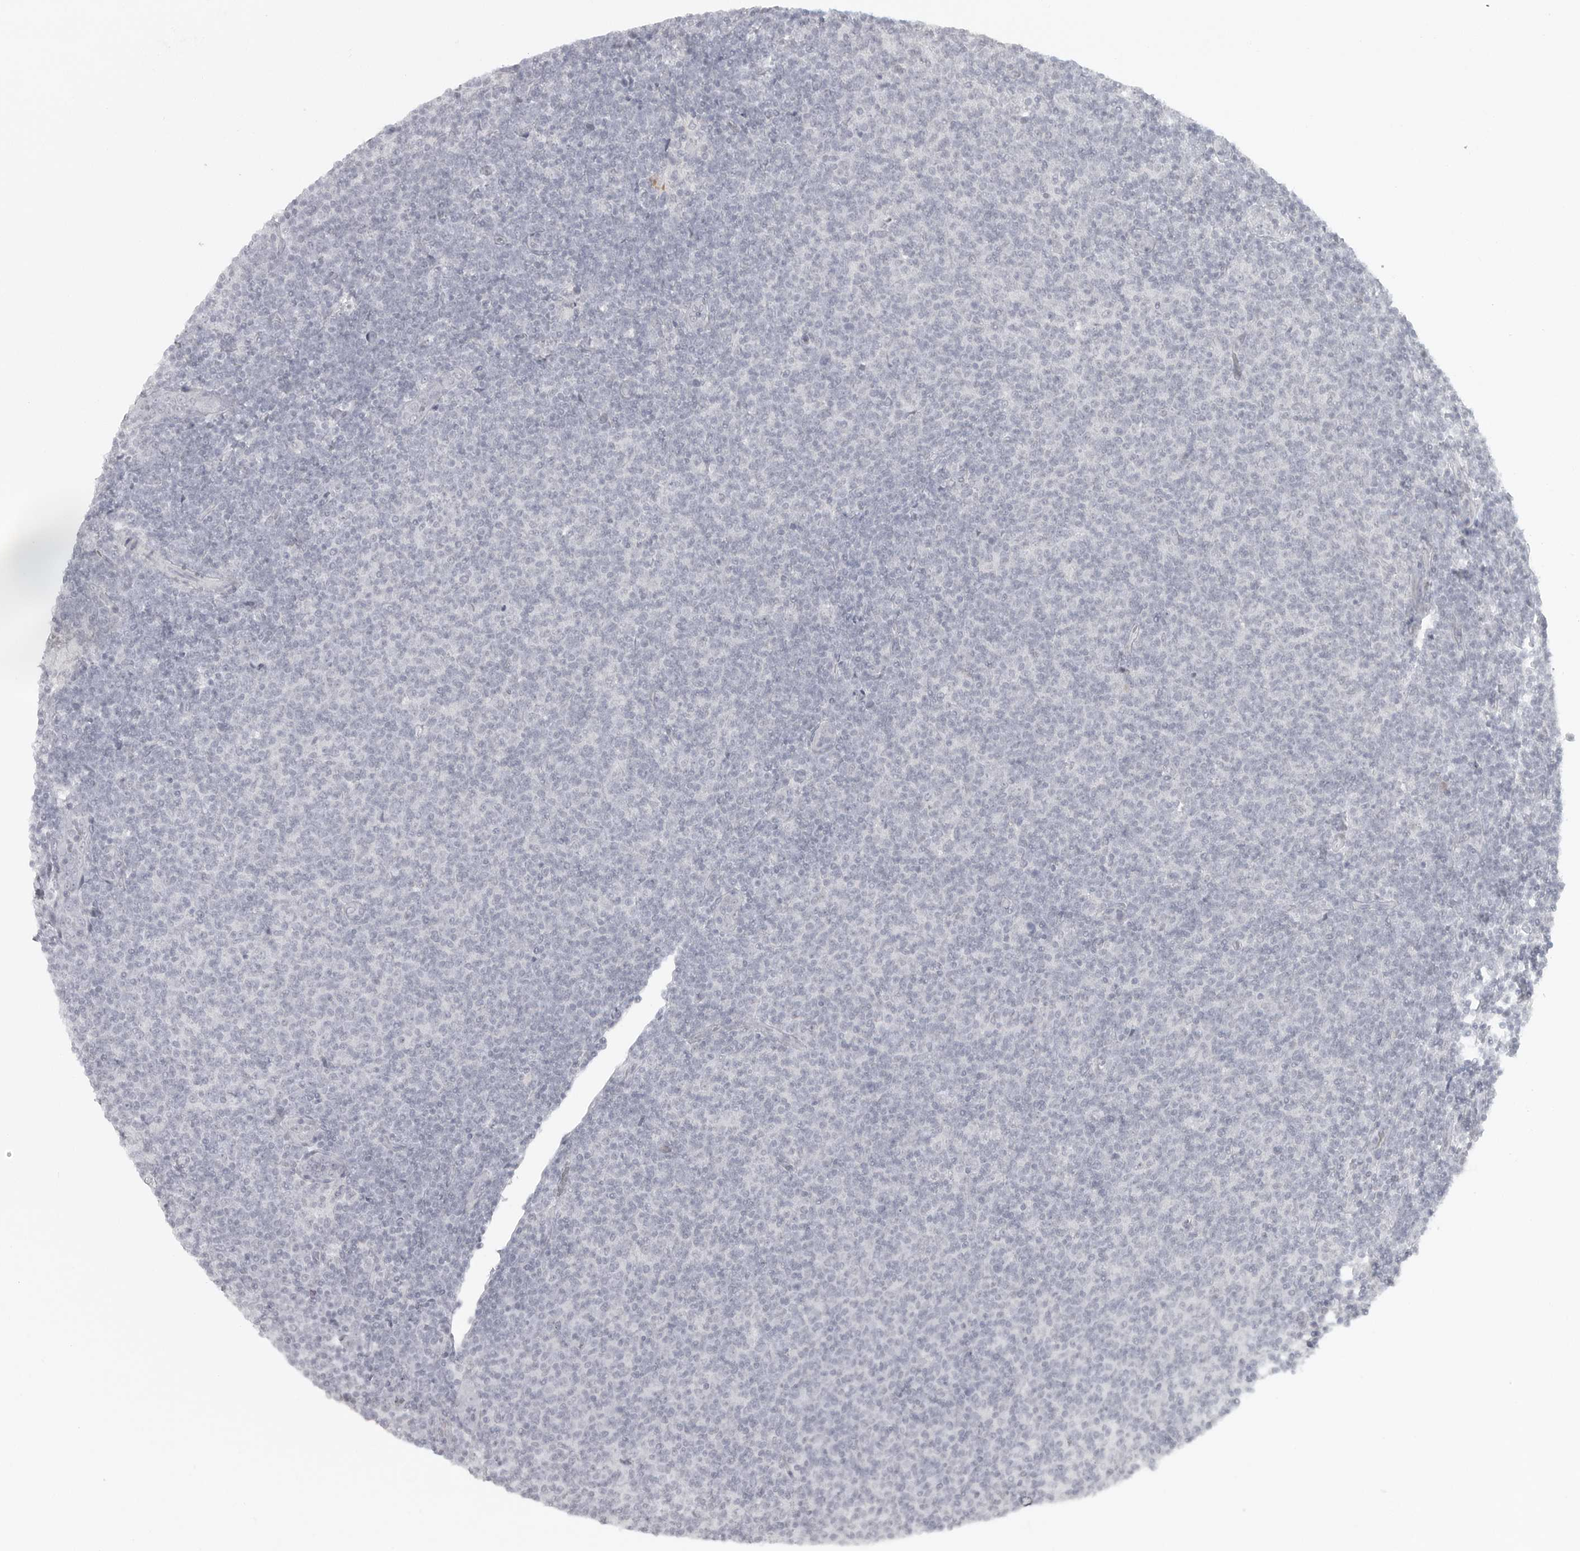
{"staining": {"intensity": "negative", "quantity": "none", "location": "none"}, "tissue": "lymphoma", "cell_type": "Tumor cells", "image_type": "cancer", "snomed": [{"axis": "morphology", "description": "Malignant lymphoma, non-Hodgkin's type, Low grade"}, {"axis": "topography", "description": "Lymph node"}], "caption": "High magnification brightfield microscopy of malignant lymphoma, non-Hodgkin's type (low-grade) stained with DAB (brown) and counterstained with hematoxylin (blue): tumor cells show no significant positivity.", "gene": "TCTN3", "patient": {"sex": "male", "age": 66}}